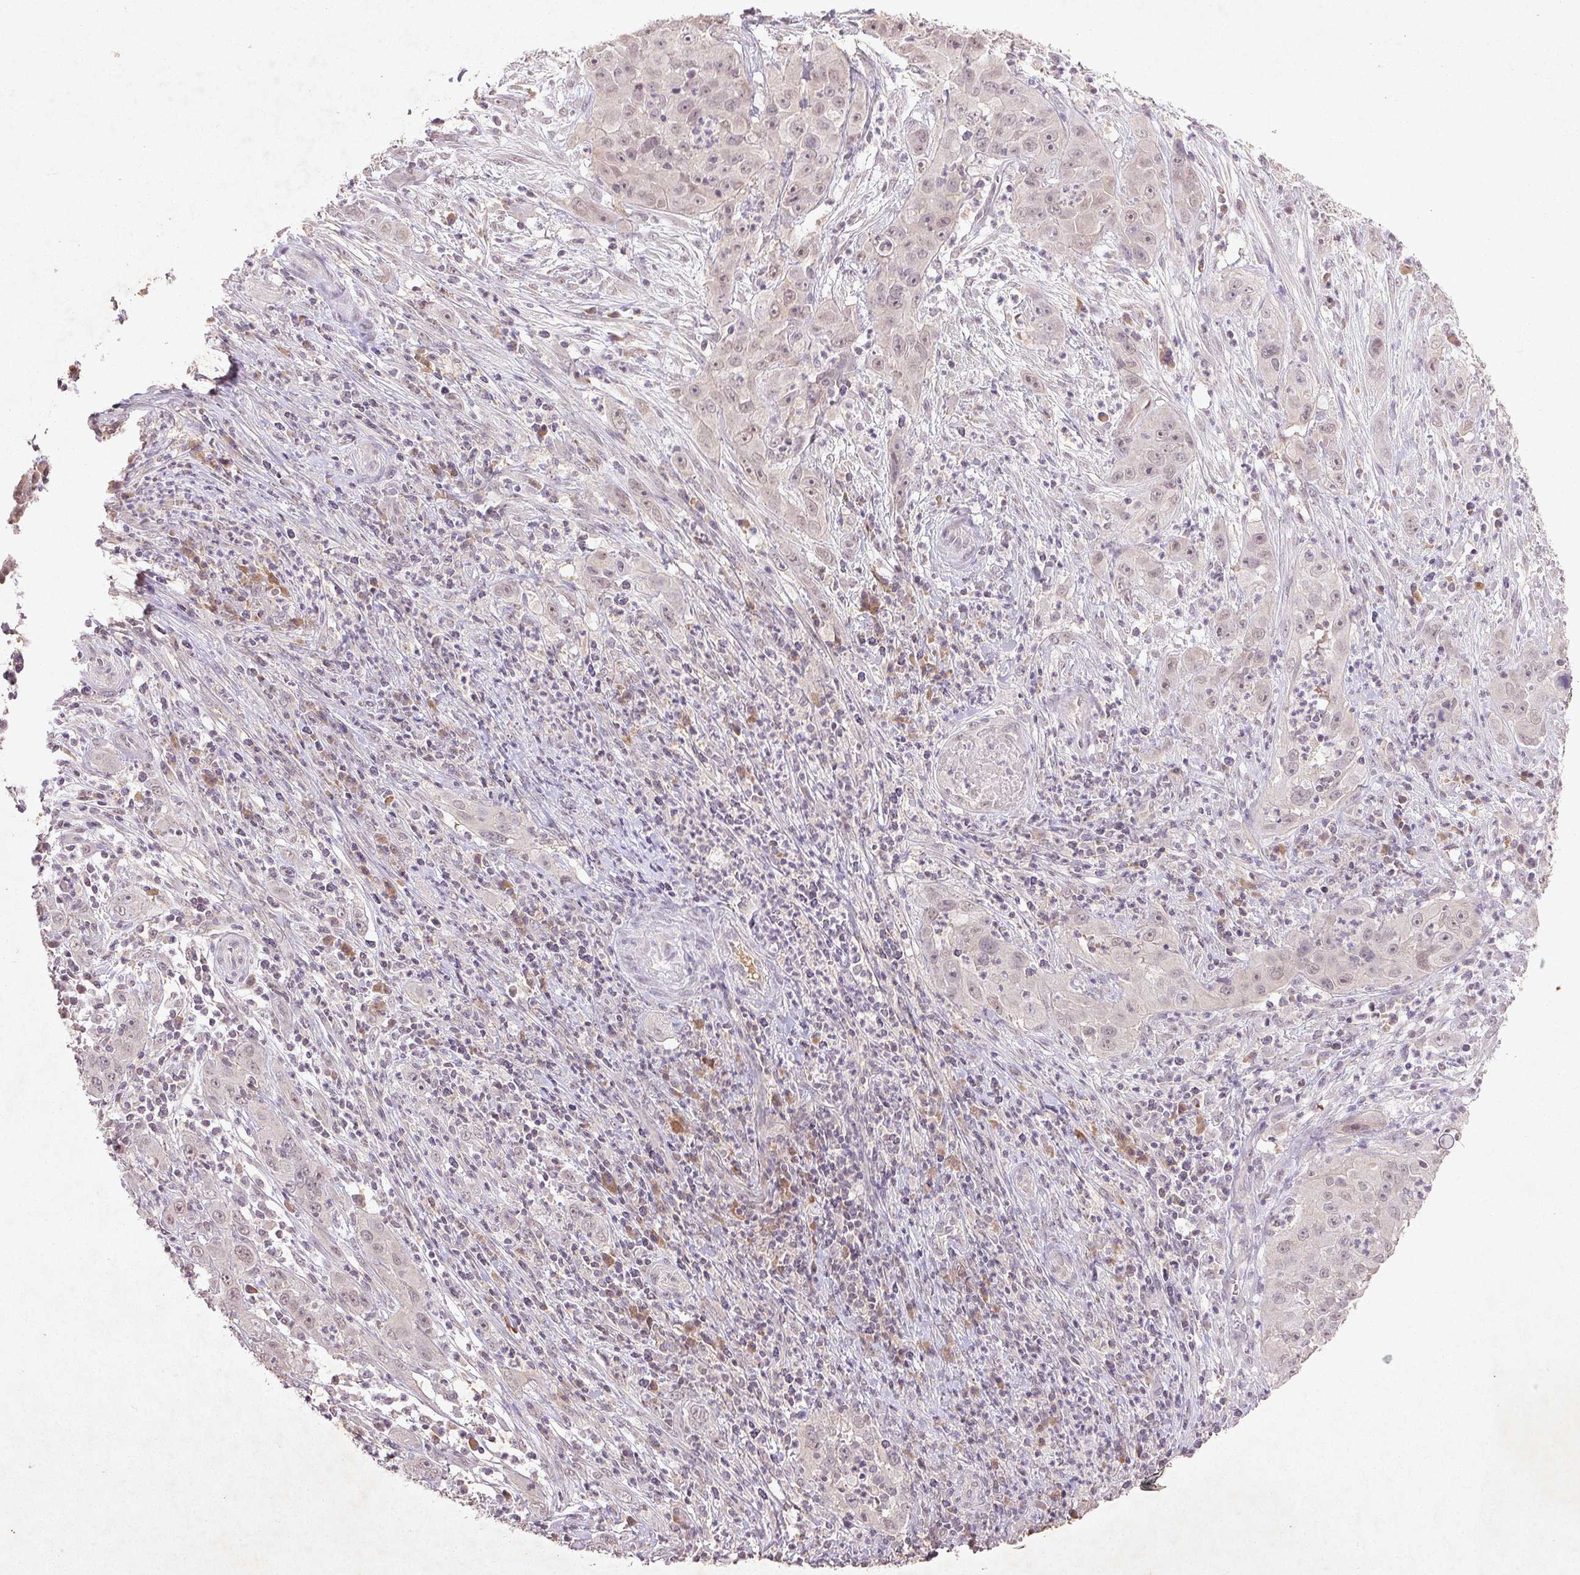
{"staining": {"intensity": "weak", "quantity": "25%-75%", "location": "nuclear"}, "tissue": "cervical cancer", "cell_type": "Tumor cells", "image_type": "cancer", "snomed": [{"axis": "morphology", "description": "Squamous cell carcinoma, NOS"}, {"axis": "topography", "description": "Cervix"}], "caption": "Immunohistochemistry (IHC) staining of cervical cancer (squamous cell carcinoma), which exhibits low levels of weak nuclear positivity in approximately 25%-75% of tumor cells indicating weak nuclear protein staining. The staining was performed using DAB (3,3'-diaminobenzidine) (brown) for protein detection and nuclei were counterstained in hematoxylin (blue).", "gene": "FAM168B", "patient": {"sex": "female", "age": 32}}